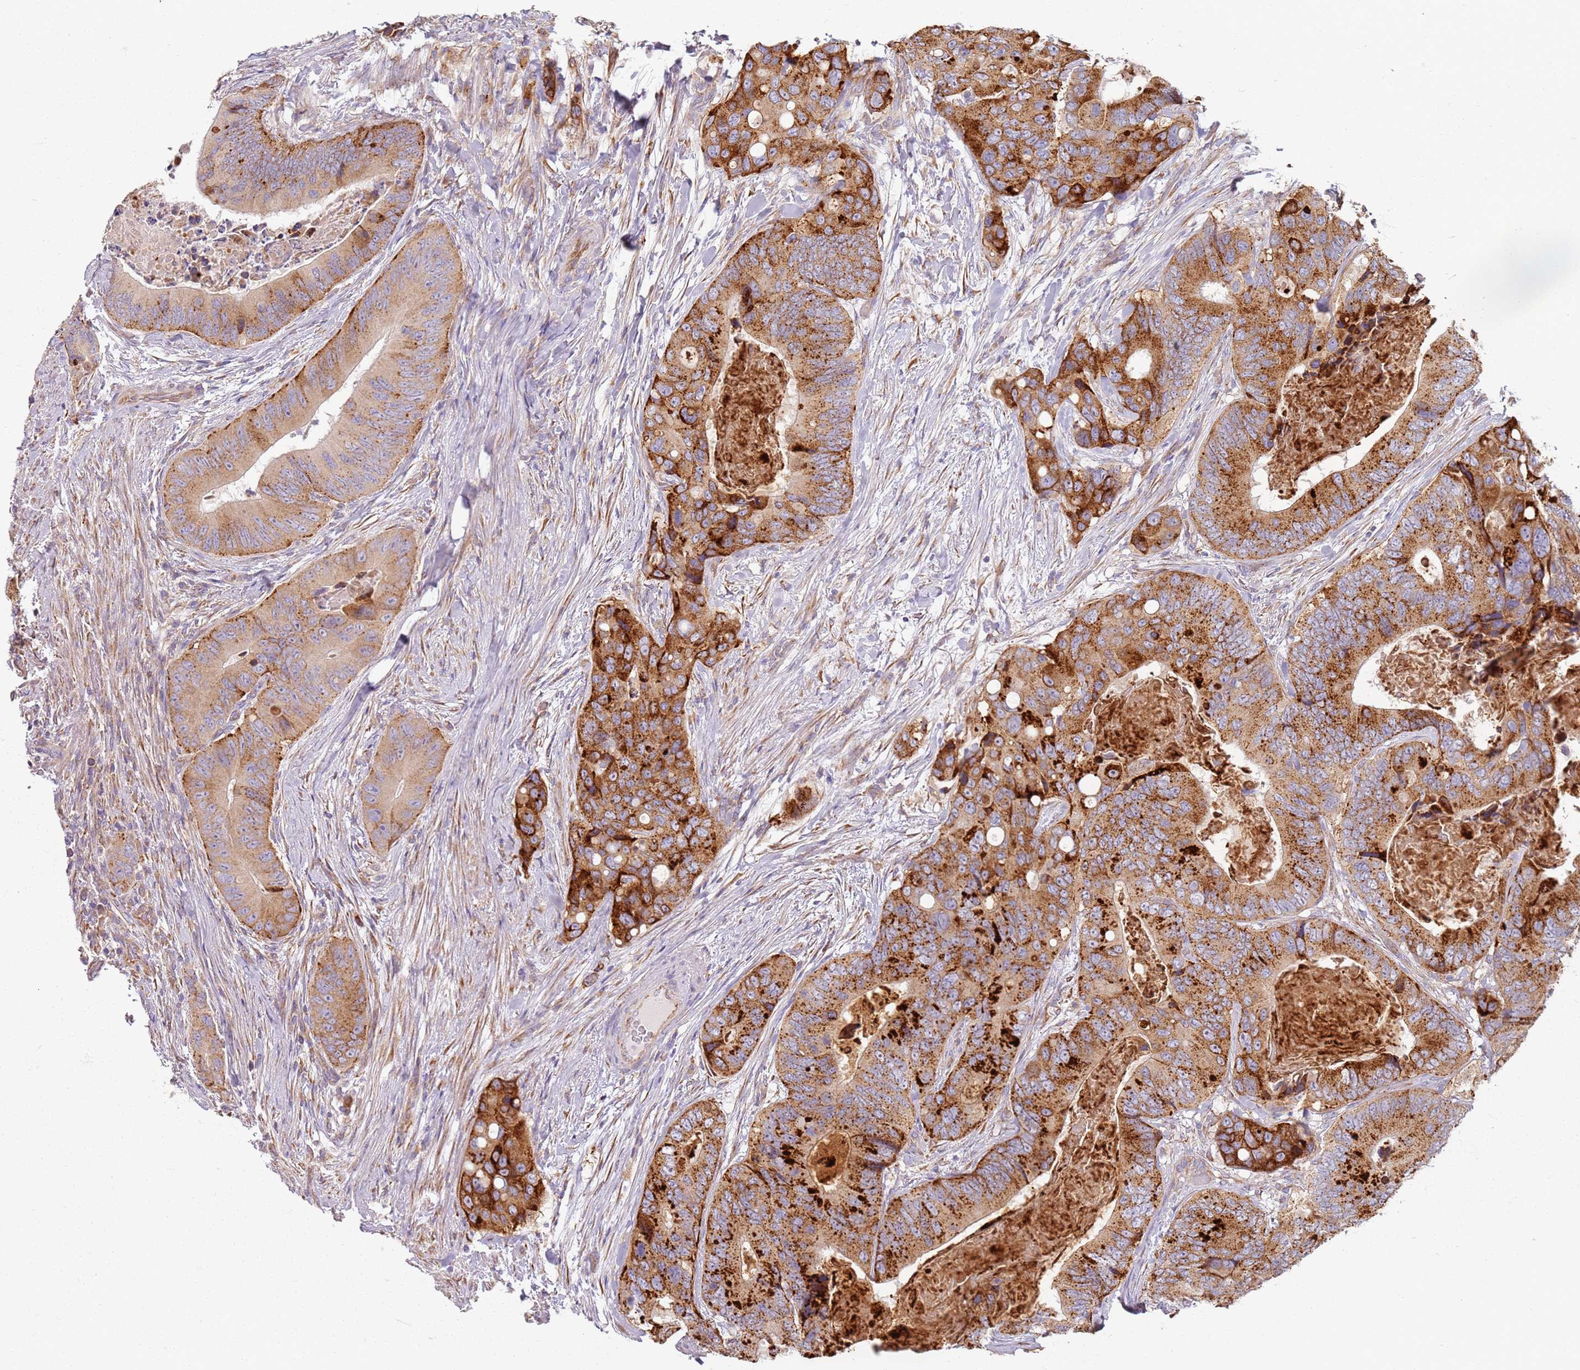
{"staining": {"intensity": "strong", "quantity": ">75%", "location": "cytoplasmic/membranous"}, "tissue": "colorectal cancer", "cell_type": "Tumor cells", "image_type": "cancer", "snomed": [{"axis": "morphology", "description": "Adenocarcinoma, NOS"}, {"axis": "topography", "description": "Colon"}], "caption": "Human colorectal cancer (adenocarcinoma) stained for a protein (brown) reveals strong cytoplasmic/membranous positive positivity in approximately >75% of tumor cells.", "gene": "PROKR2", "patient": {"sex": "male", "age": 84}}